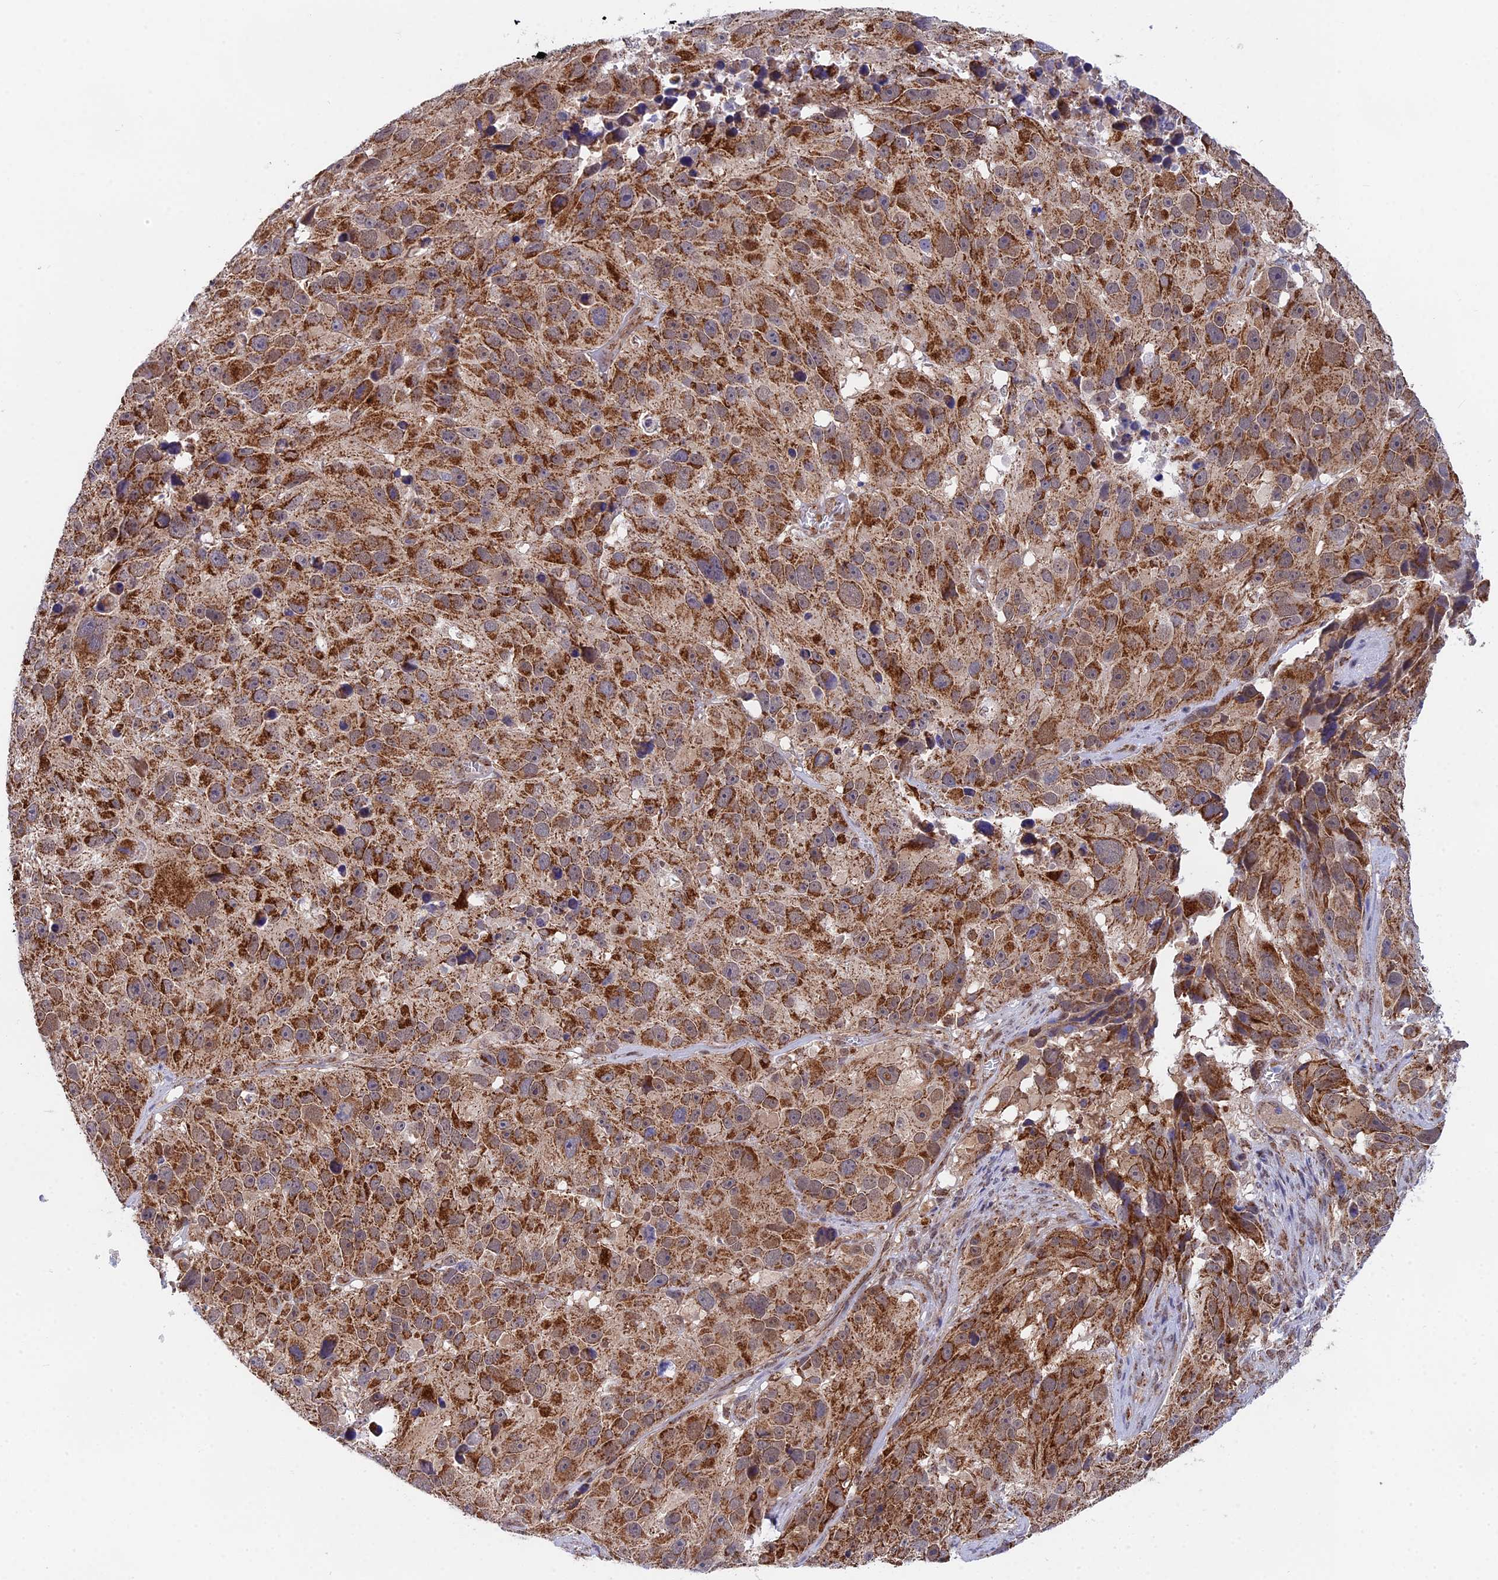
{"staining": {"intensity": "strong", "quantity": ">75%", "location": "cytoplasmic/membranous"}, "tissue": "melanoma", "cell_type": "Tumor cells", "image_type": "cancer", "snomed": [{"axis": "morphology", "description": "Malignant melanoma, NOS"}, {"axis": "topography", "description": "Skin"}], "caption": "Immunohistochemistry image of melanoma stained for a protein (brown), which demonstrates high levels of strong cytoplasmic/membranous expression in about >75% of tumor cells.", "gene": "CDC16", "patient": {"sex": "male", "age": 84}}